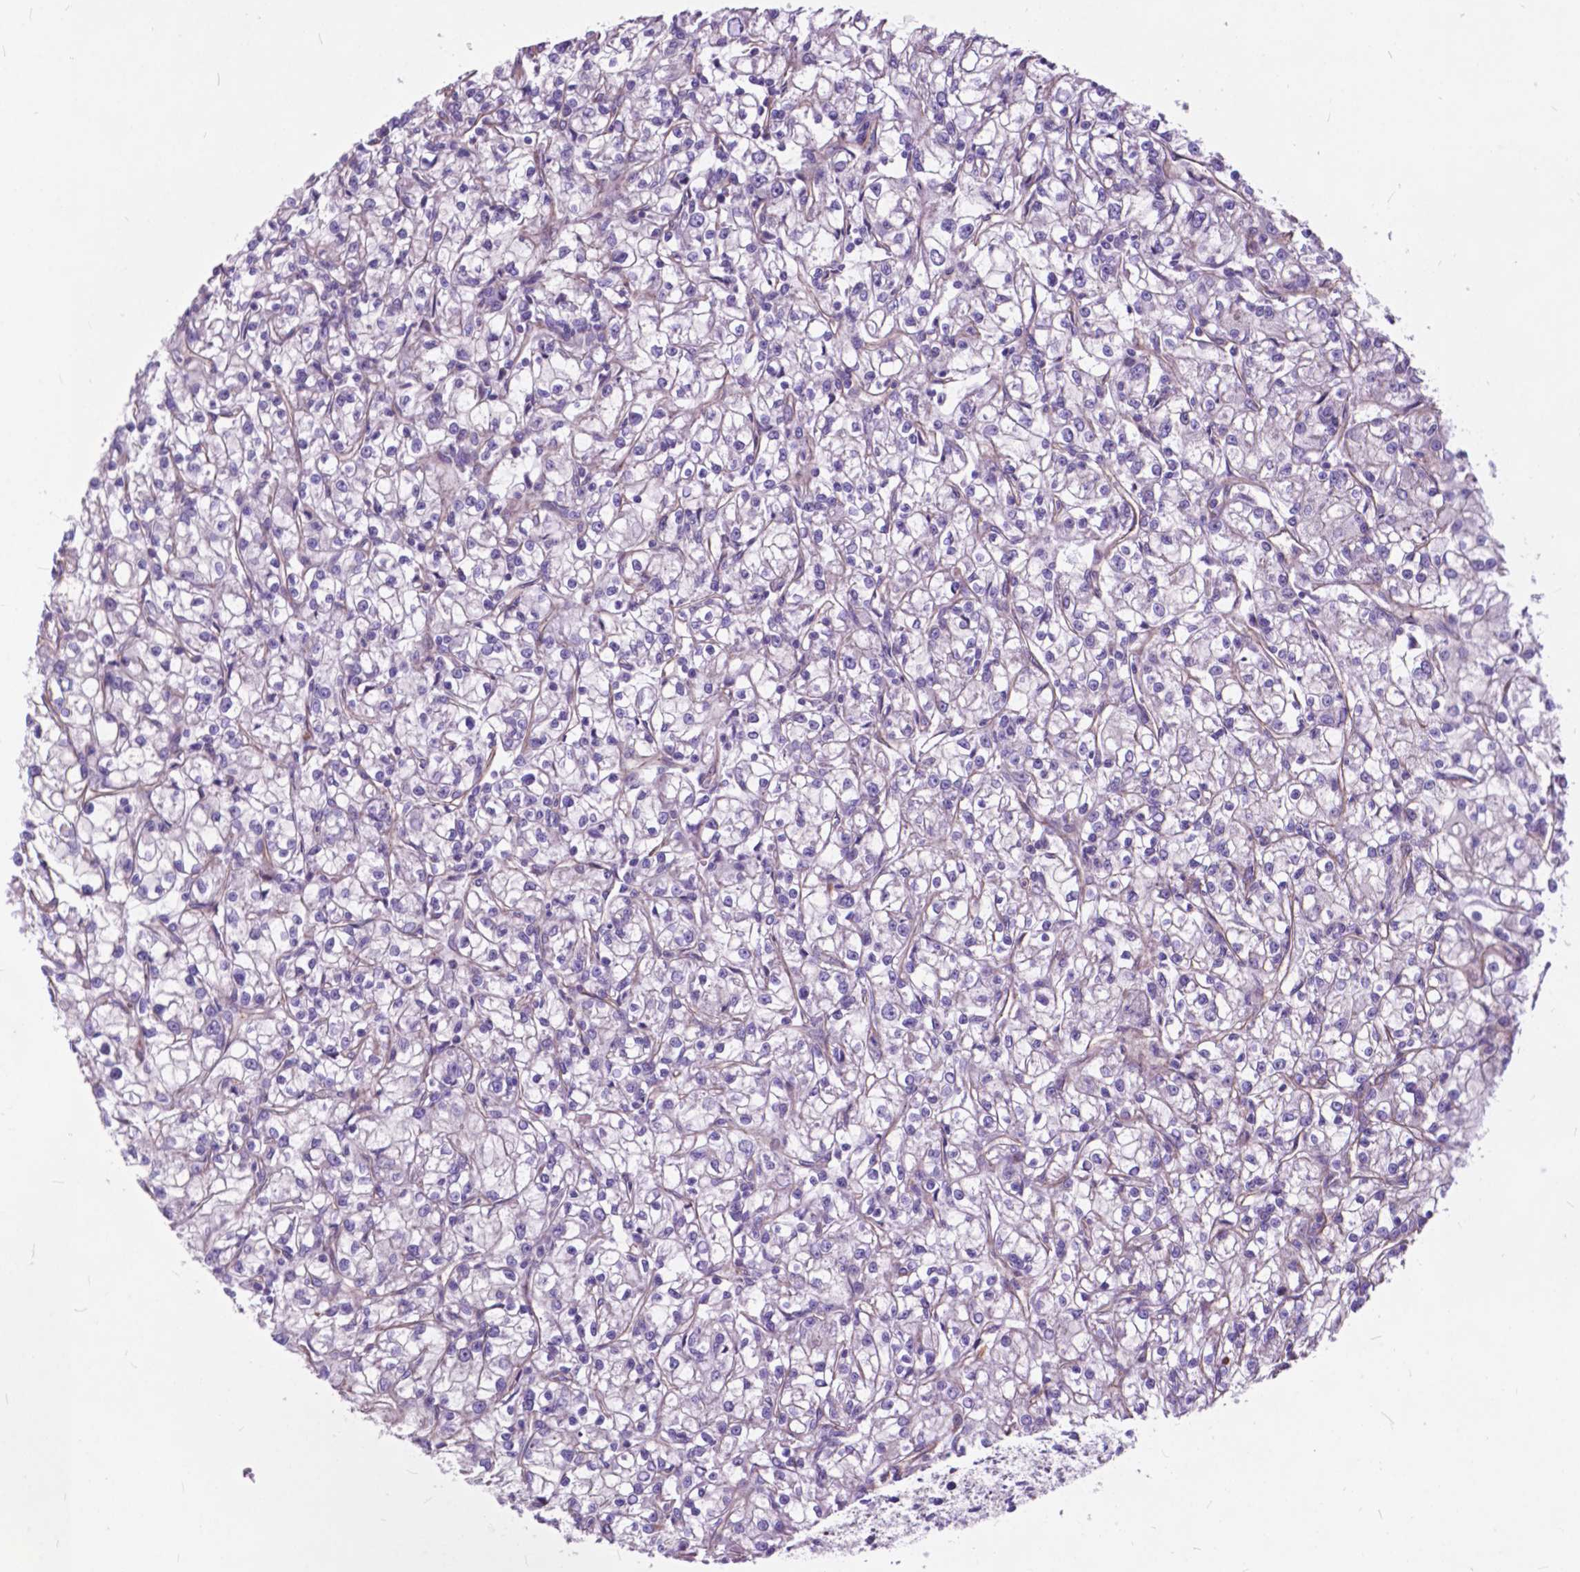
{"staining": {"intensity": "negative", "quantity": "none", "location": "none"}, "tissue": "renal cancer", "cell_type": "Tumor cells", "image_type": "cancer", "snomed": [{"axis": "morphology", "description": "Adenocarcinoma, NOS"}, {"axis": "topography", "description": "Kidney"}], "caption": "Image shows no significant protein positivity in tumor cells of adenocarcinoma (renal). The staining was performed using DAB to visualize the protein expression in brown, while the nuclei were stained in blue with hematoxylin (Magnification: 20x).", "gene": "FLT4", "patient": {"sex": "female", "age": 59}}